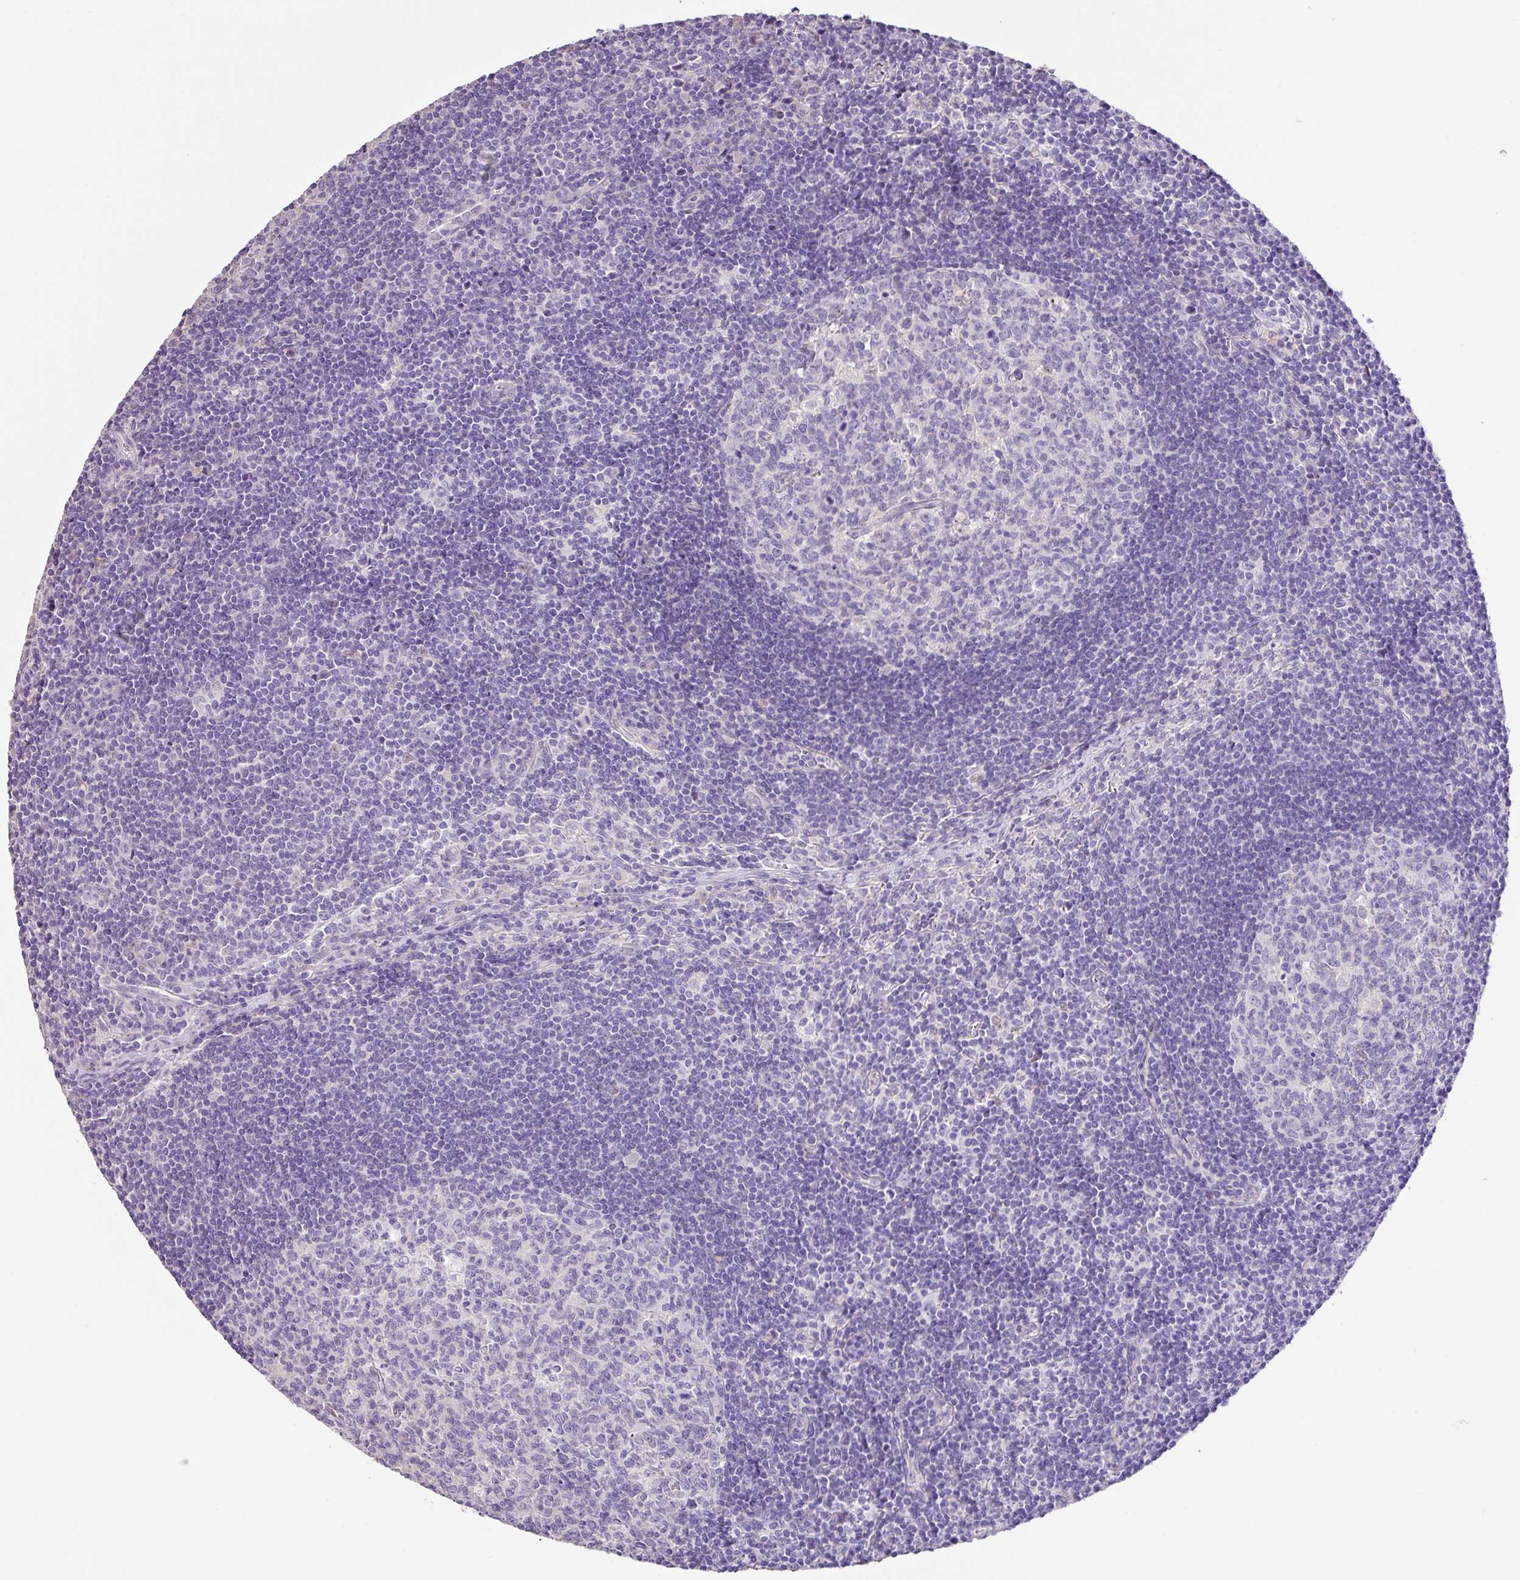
{"staining": {"intensity": "negative", "quantity": "none", "location": "none"}, "tissue": "lymph node", "cell_type": "Germinal center cells", "image_type": "normal", "snomed": [{"axis": "morphology", "description": "Normal tissue, NOS"}, {"axis": "topography", "description": "Lymph node"}], "caption": "IHC micrograph of unremarkable lymph node: human lymph node stained with DAB (3,3'-diaminobenzidine) displays no significant protein positivity in germinal center cells. Brightfield microscopy of IHC stained with DAB (3,3'-diaminobenzidine) (brown) and hematoxylin (blue), captured at high magnification.", "gene": "ZG16", "patient": {"sex": "female", "age": 29}}